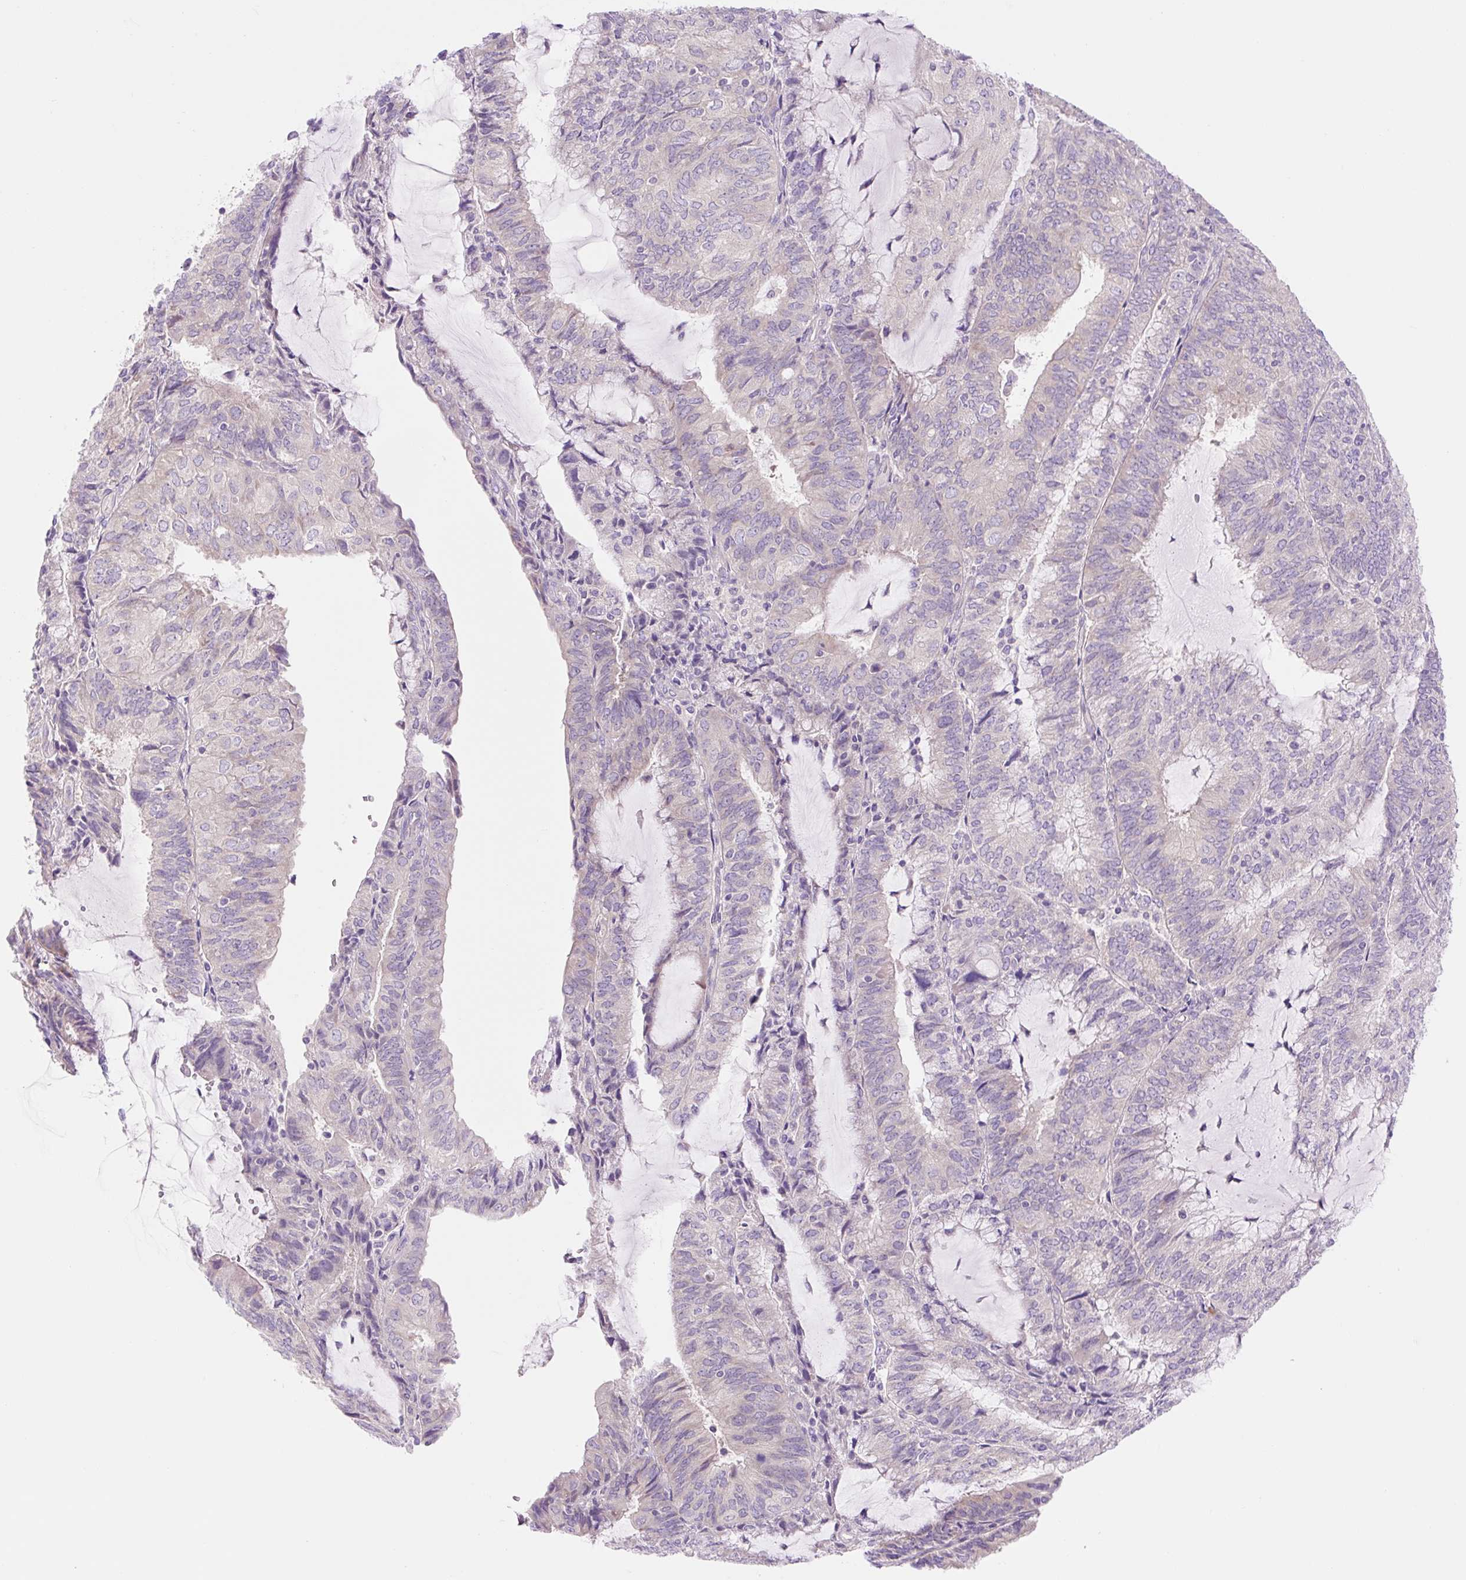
{"staining": {"intensity": "negative", "quantity": "none", "location": "none"}, "tissue": "endometrial cancer", "cell_type": "Tumor cells", "image_type": "cancer", "snomed": [{"axis": "morphology", "description": "Adenocarcinoma, NOS"}, {"axis": "topography", "description": "Endometrium"}], "caption": "An immunohistochemistry image of endometrial cancer is shown. There is no staining in tumor cells of endometrial cancer. The staining was performed using DAB (3,3'-diaminobenzidine) to visualize the protein expression in brown, while the nuclei were stained in blue with hematoxylin (Magnification: 20x).", "gene": "CELF6", "patient": {"sex": "female", "age": 81}}